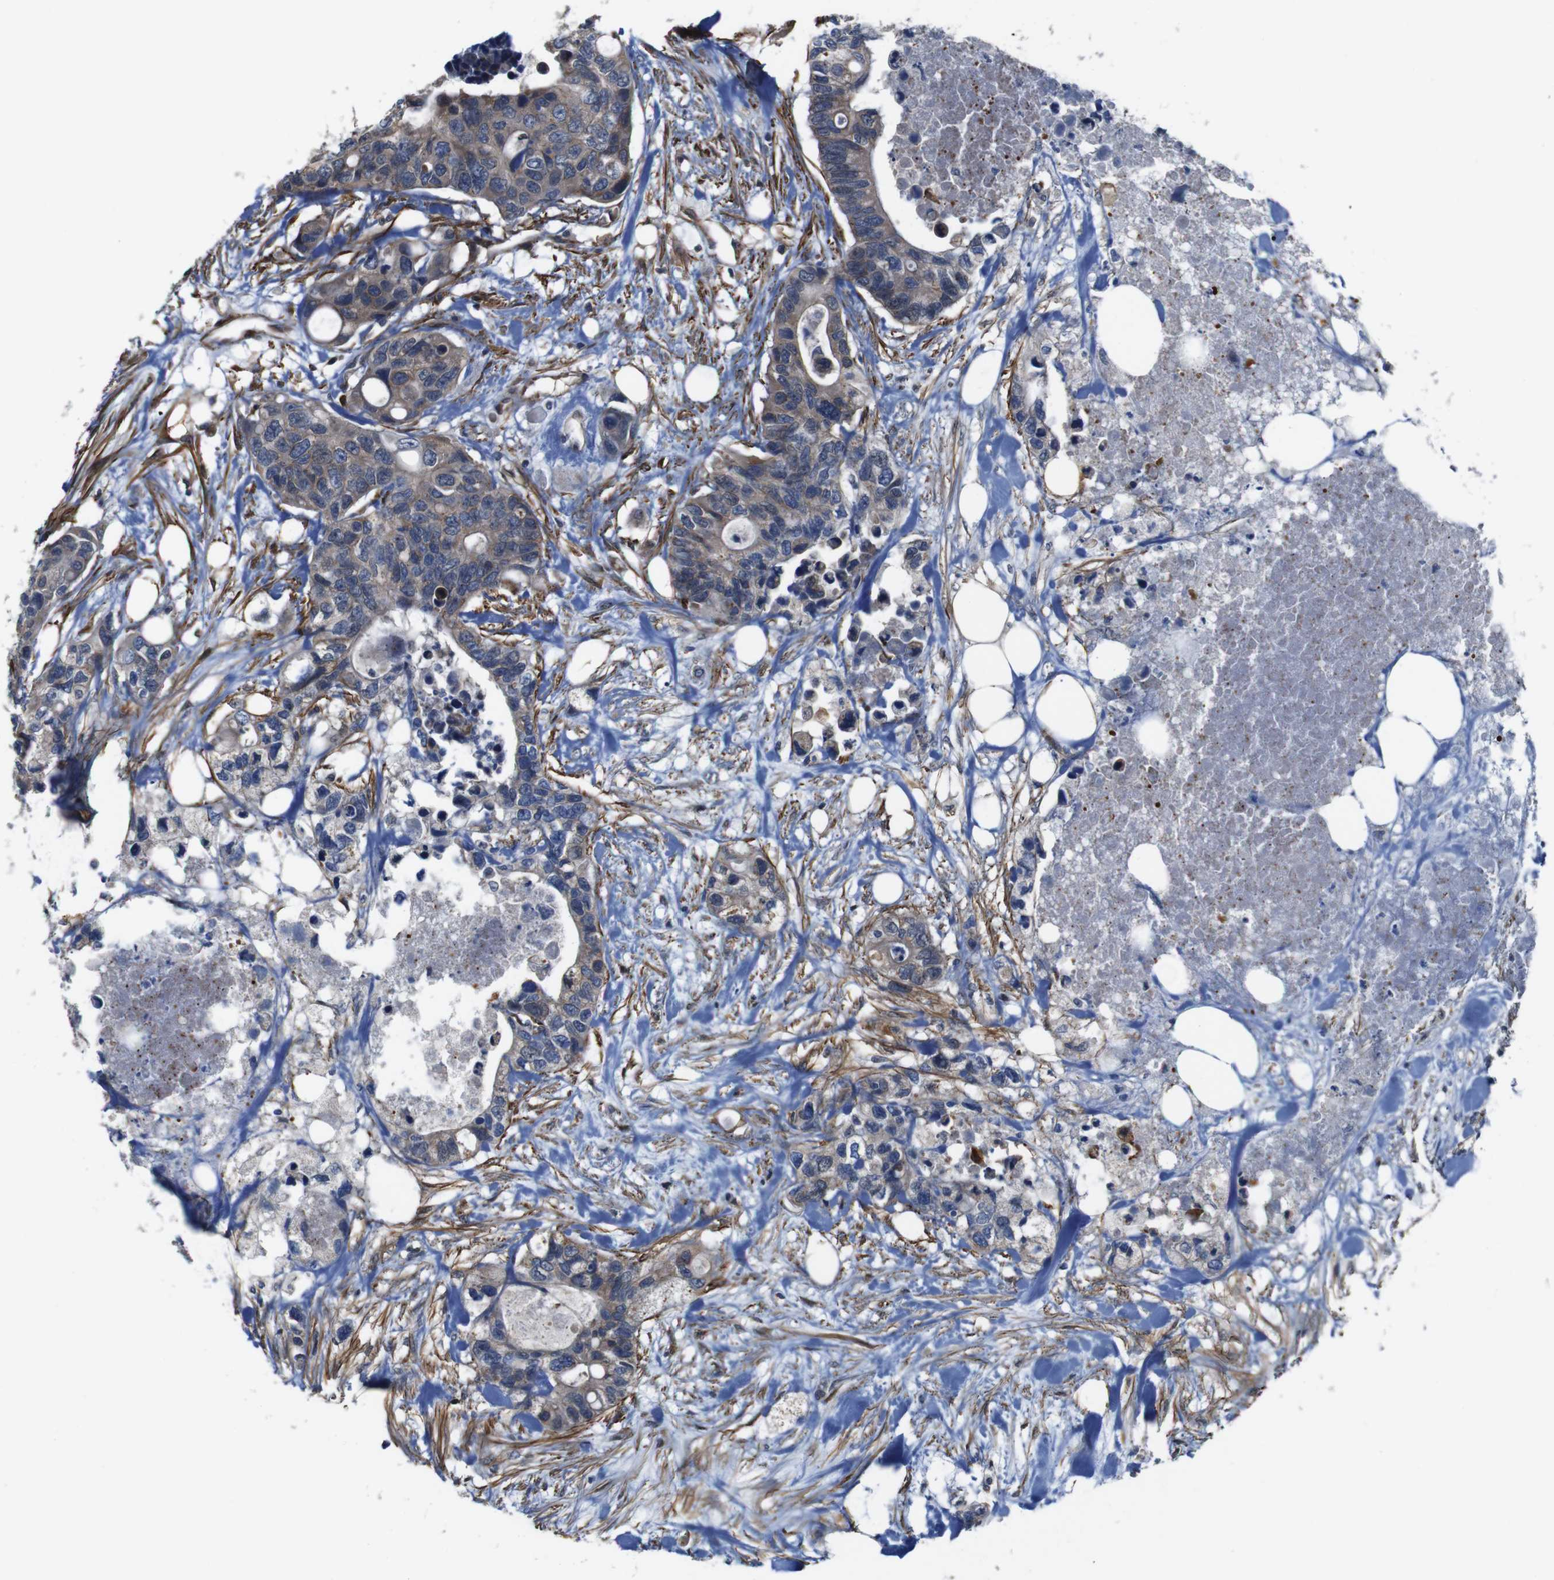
{"staining": {"intensity": "weak", "quantity": ">75%", "location": "cytoplasmic/membranous"}, "tissue": "colorectal cancer", "cell_type": "Tumor cells", "image_type": "cancer", "snomed": [{"axis": "morphology", "description": "Adenocarcinoma, NOS"}, {"axis": "topography", "description": "Colon"}], "caption": "Protein expression analysis of colorectal cancer (adenocarcinoma) exhibits weak cytoplasmic/membranous positivity in about >75% of tumor cells.", "gene": "GGT7", "patient": {"sex": "female", "age": 57}}